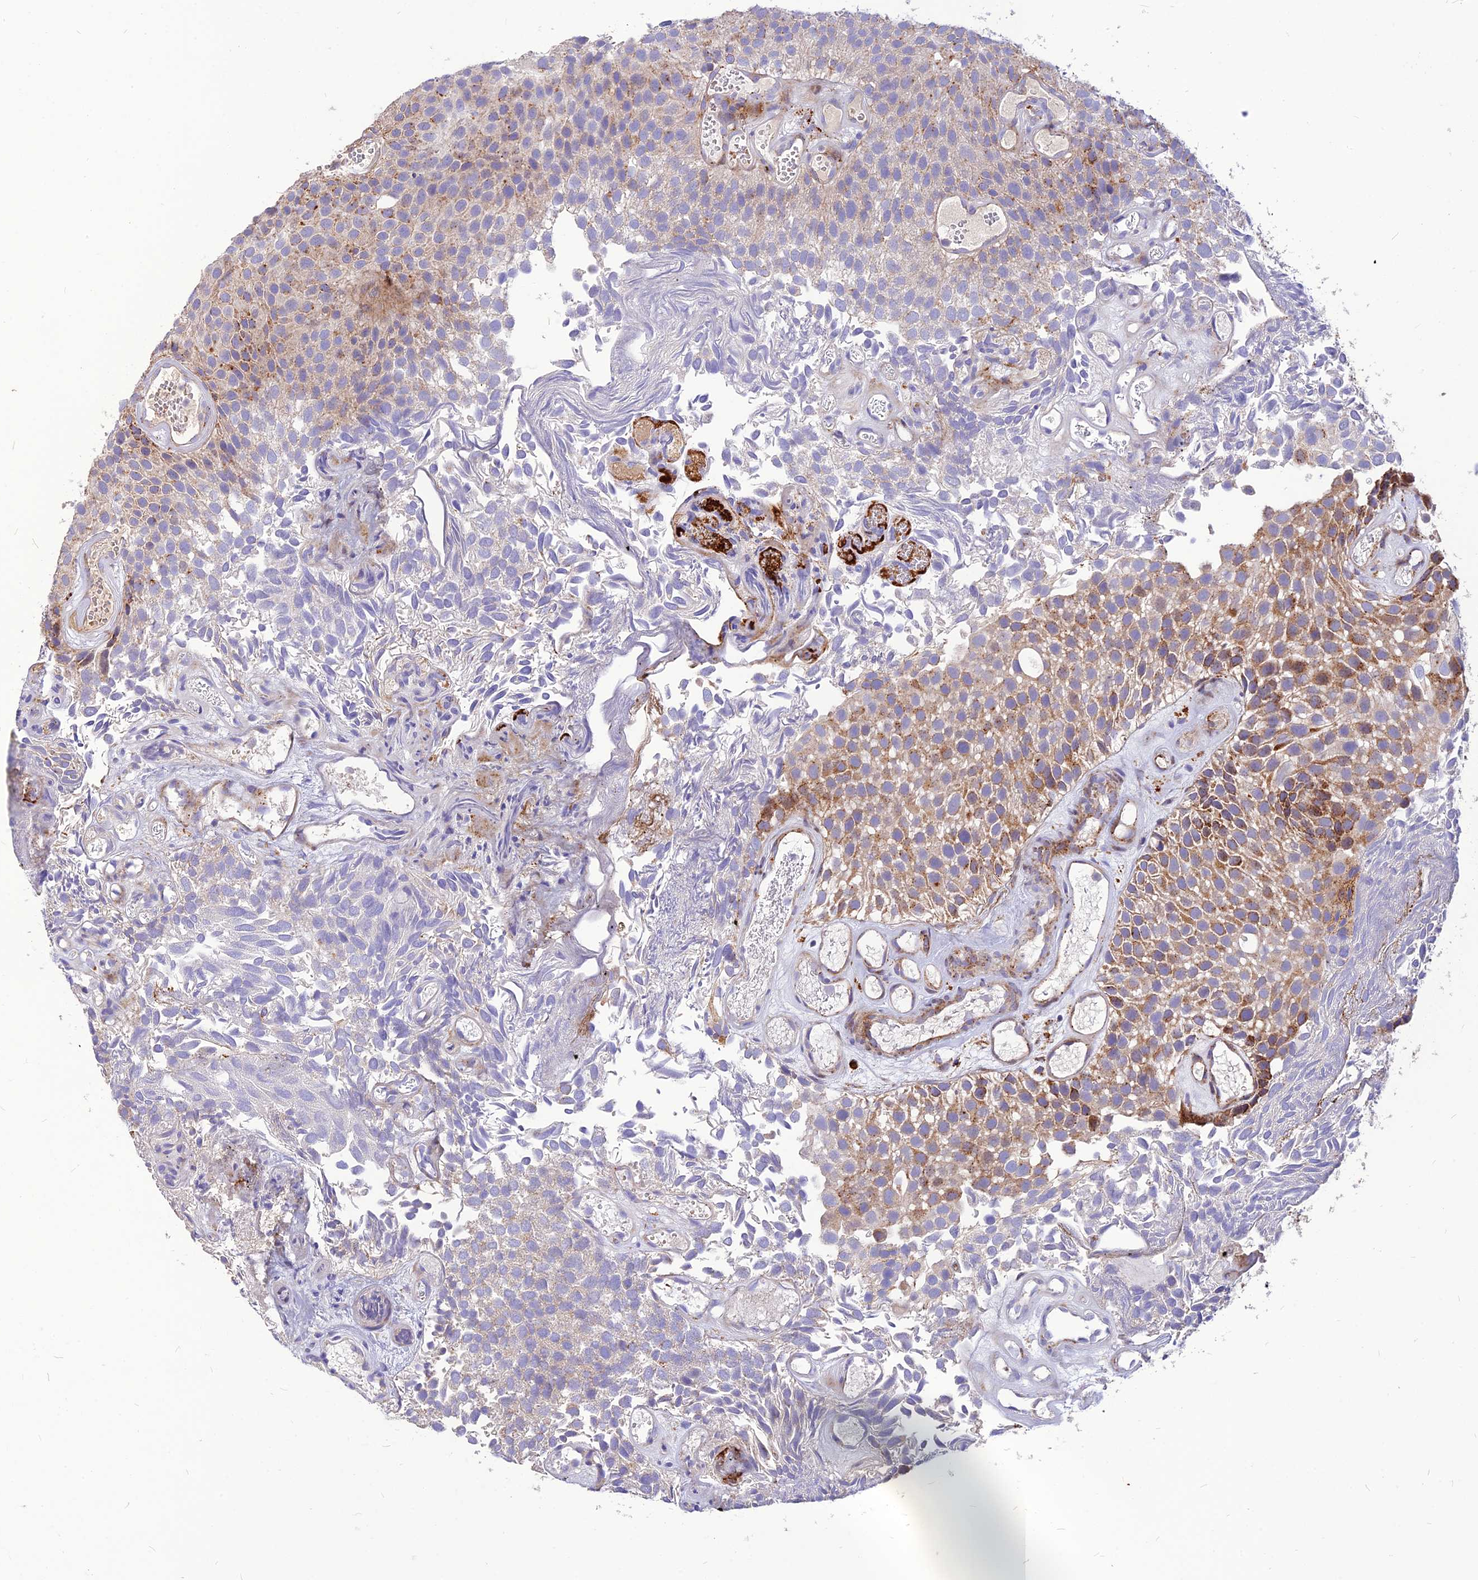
{"staining": {"intensity": "moderate", "quantity": "<25%", "location": "cytoplasmic/membranous"}, "tissue": "urothelial cancer", "cell_type": "Tumor cells", "image_type": "cancer", "snomed": [{"axis": "morphology", "description": "Urothelial carcinoma, Low grade"}, {"axis": "topography", "description": "Urinary bladder"}], "caption": "Immunohistochemistry (IHC) micrograph of neoplastic tissue: urothelial cancer stained using immunohistochemistry reveals low levels of moderate protein expression localized specifically in the cytoplasmic/membranous of tumor cells, appearing as a cytoplasmic/membranous brown color.", "gene": "RIMOC1", "patient": {"sex": "male", "age": 89}}